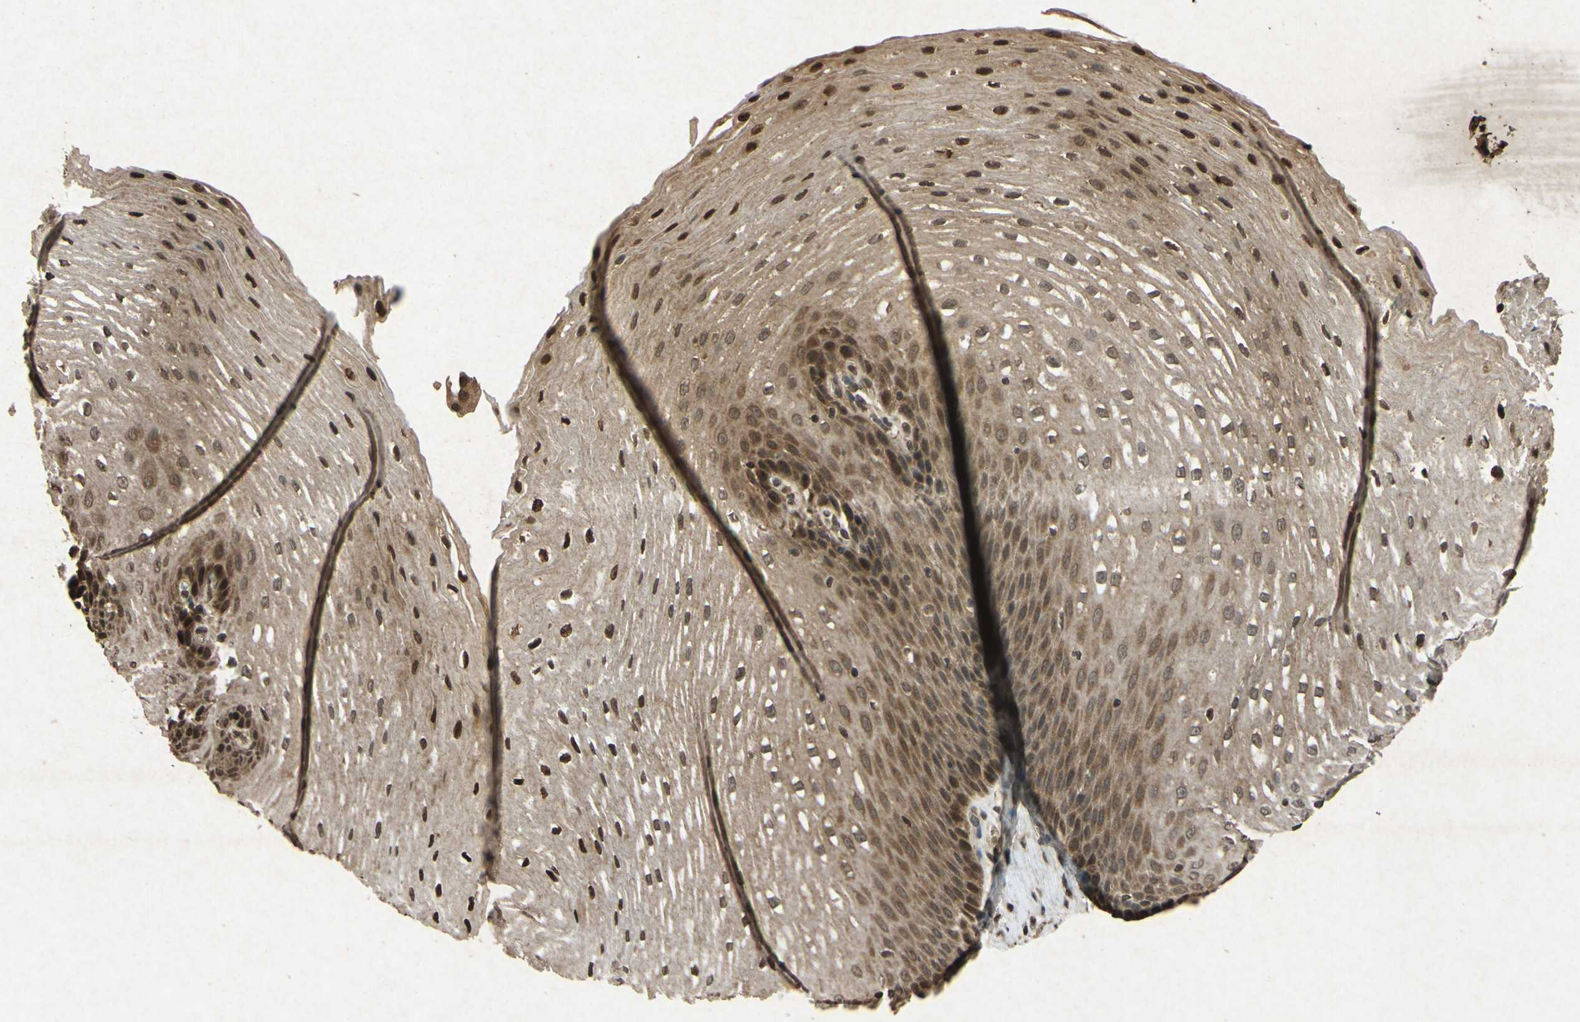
{"staining": {"intensity": "strong", "quantity": ">75%", "location": "cytoplasmic/membranous,nuclear"}, "tissue": "esophagus", "cell_type": "Squamous epithelial cells", "image_type": "normal", "snomed": [{"axis": "morphology", "description": "Normal tissue, NOS"}, {"axis": "topography", "description": "Esophagus"}], "caption": "Immunohistochemistry (IHC) (DAB) staining of normal esophagus shows strong cytoplasmic/membranous,nuclear protein expression in about >75% of squamous epithelial cells. Immunohistochemistry (IHC) stains the protein of interest in brown and the nuclei are stained blue.", "gene": "ATP6V1H", "patient": {"sex": "male", "age": 48}}